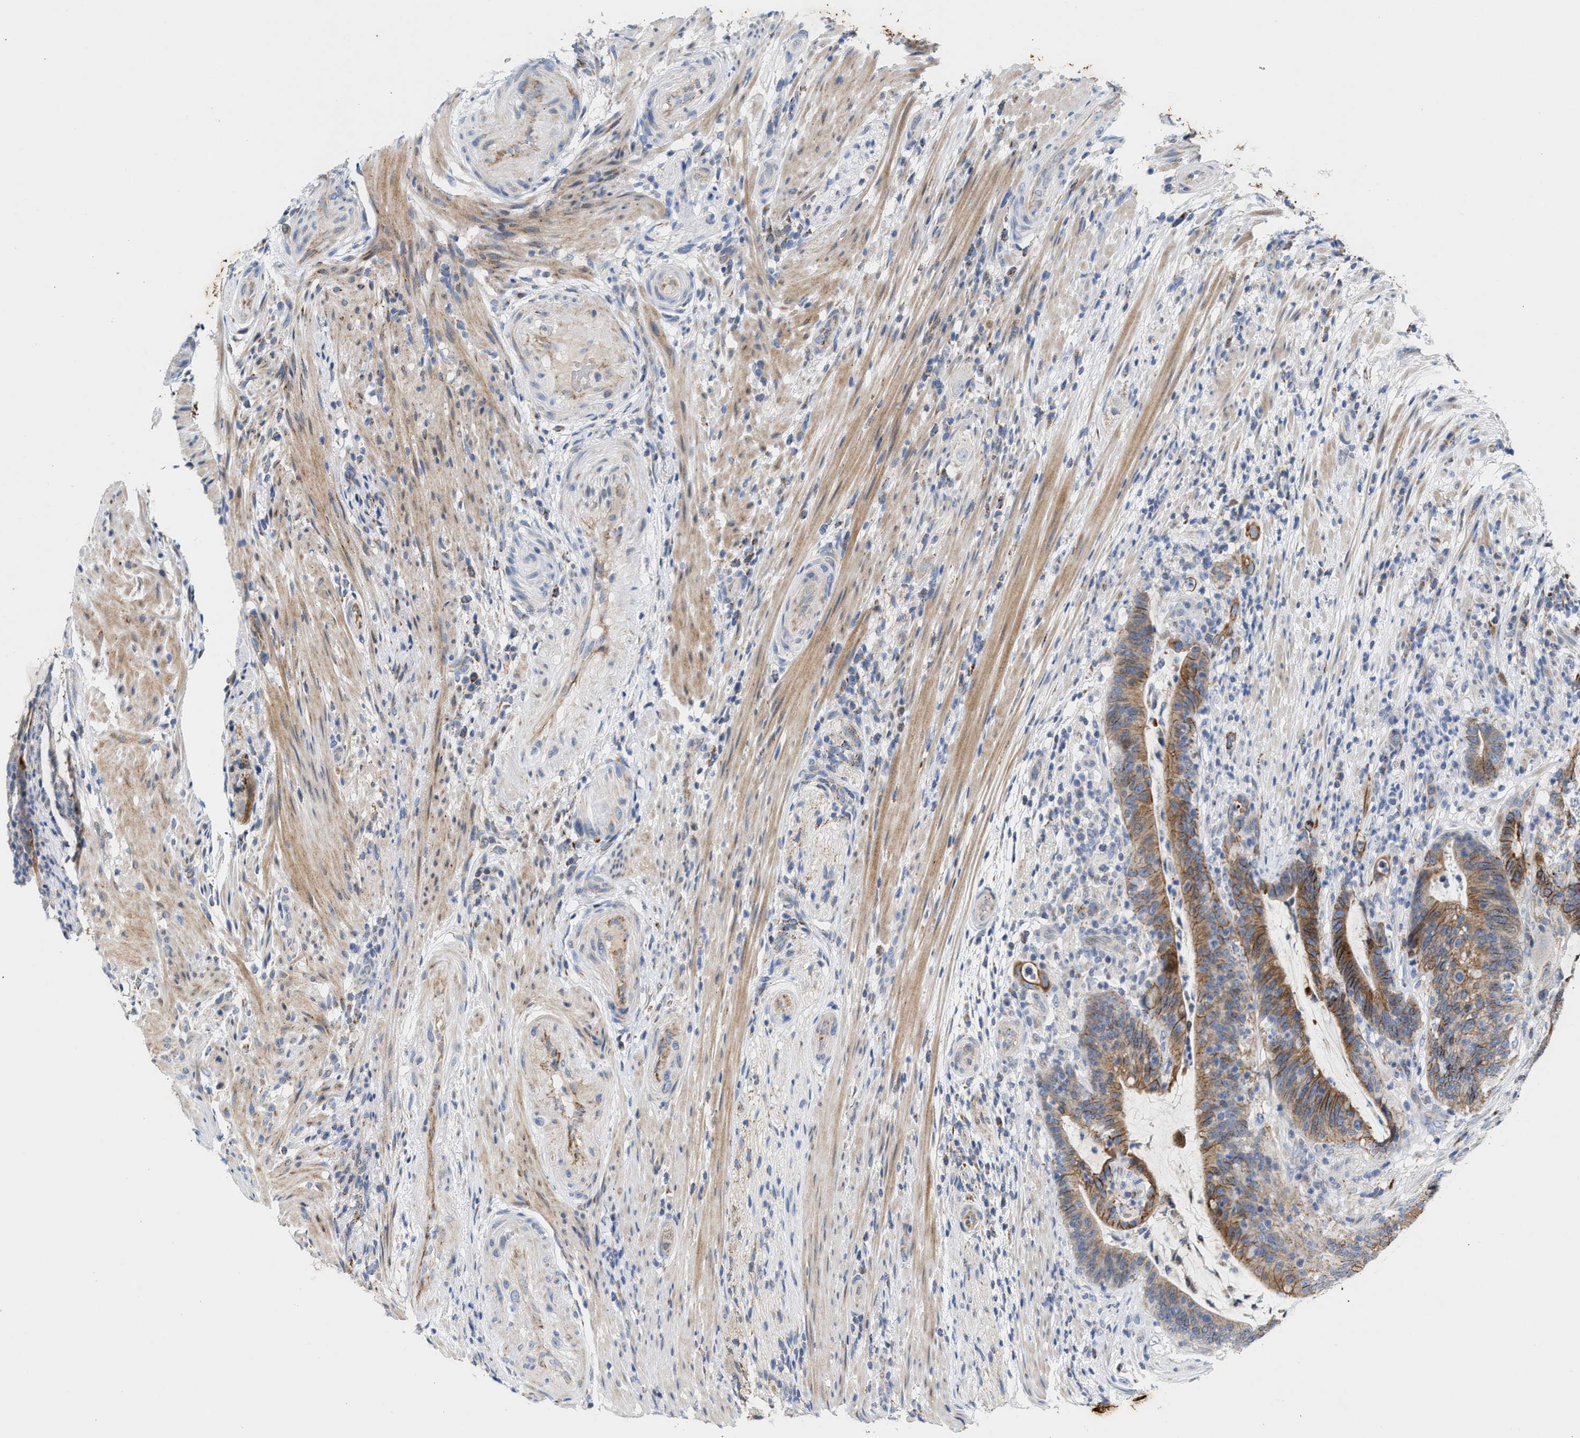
{"staining": {"intensity": "moderate", "quantity": ">75%", "location": "cytoplasmic/membranous"}, "tissue": "colorectal cancer", "cell_type": "Tumor cells", "image_type": "cancer", "snomed": [{"axis": "morphology", "description": "Adenocarcinoma, NOS"}, {"axis": "topography", "description": "Colon"}], "caption": "IHC photomicrograph of colorectal cancer (adenocarcinoma) stained for a protein (brown), which demonstrates medium levels of moderate cytoplasmic/membranous expression in approximately >75% of tumor cells.", "gene": "JAG1", "patient": {"sex": "female", "age": 66}}